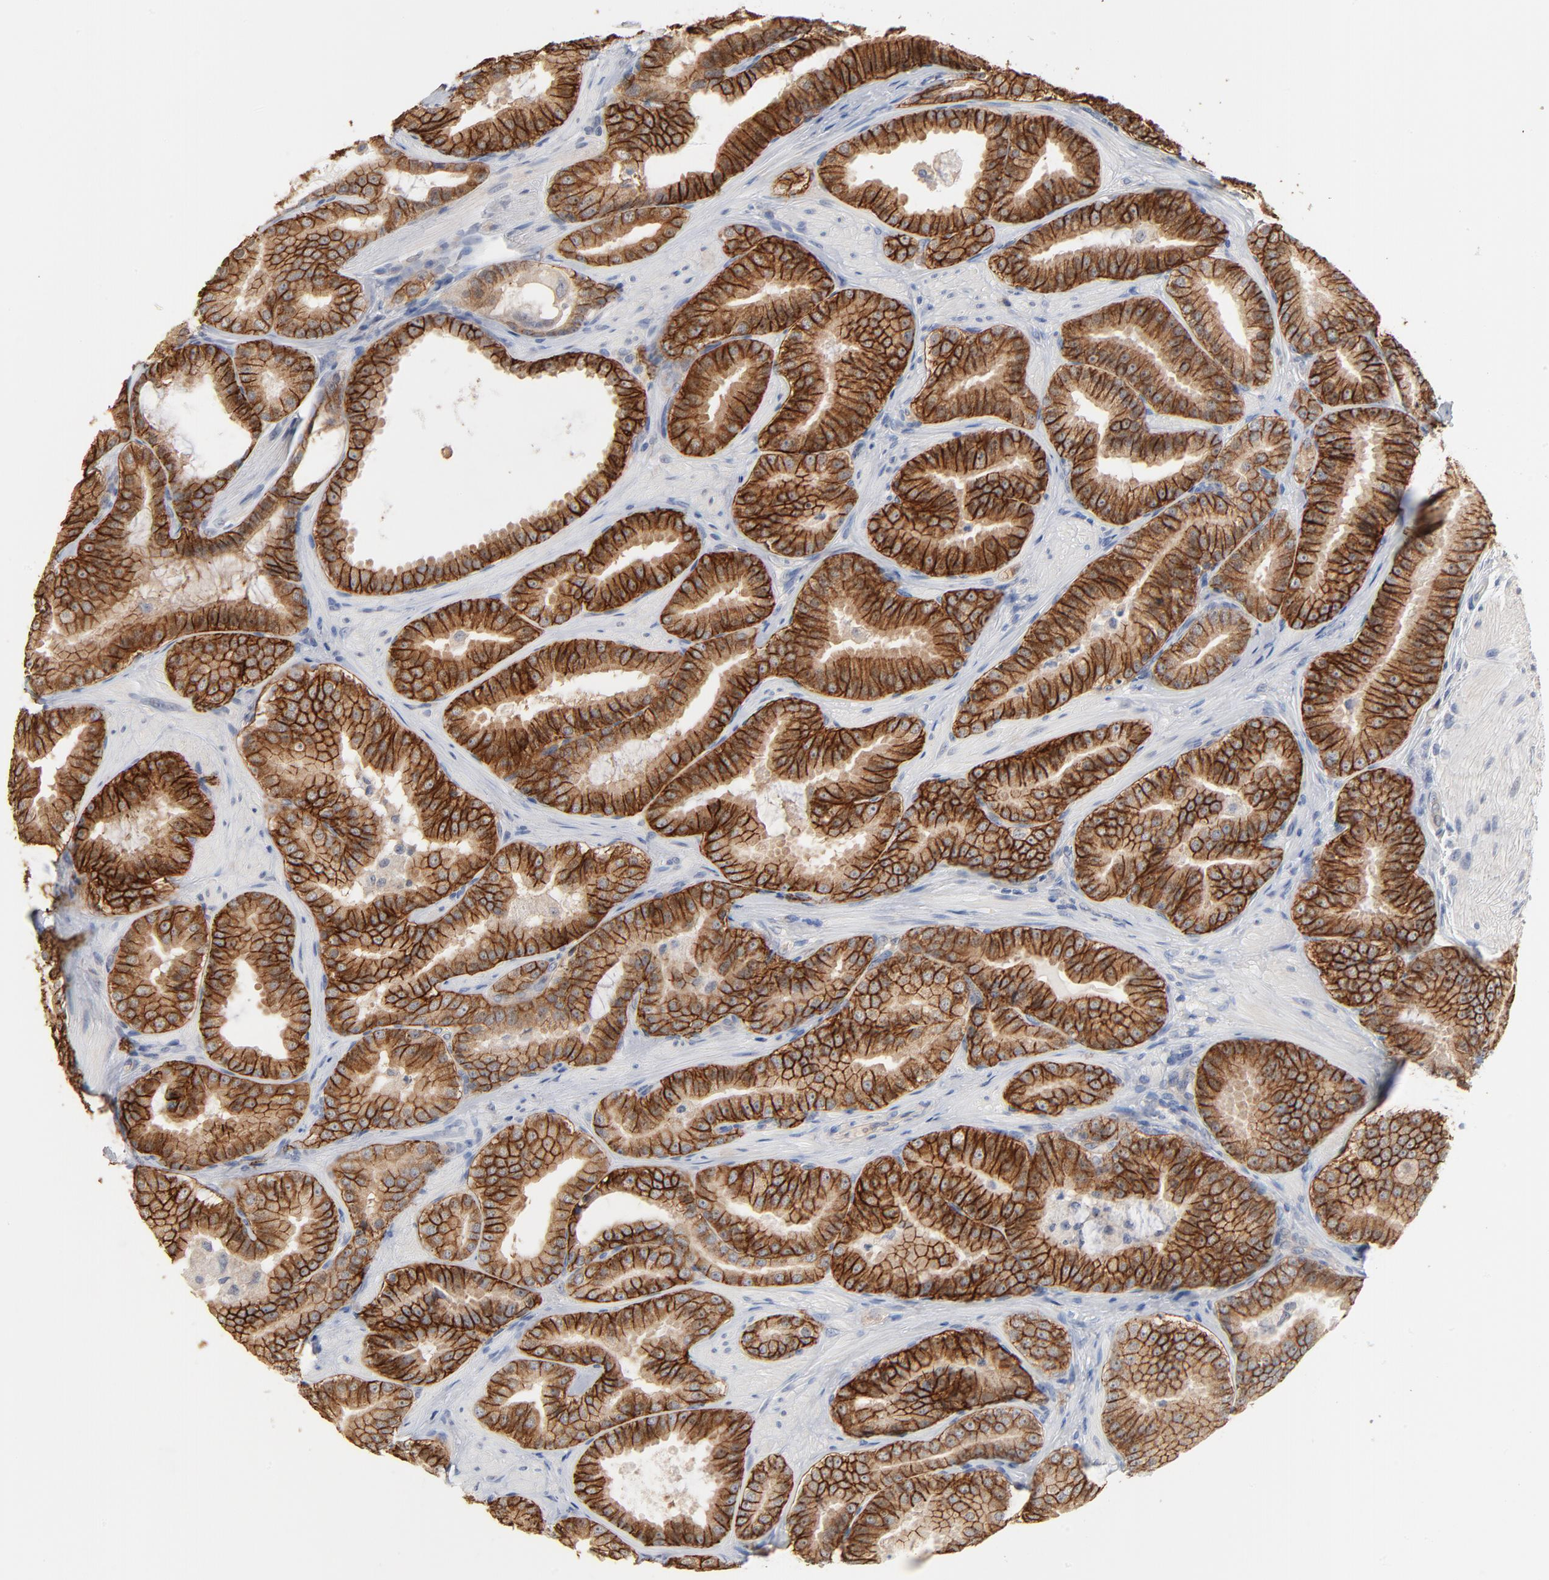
{"staining": {"intensity": "moderate", "quantity": ">75%", "location": "cytoplasmic/membranous"}, "tissue": "prostate cancer", "cell_type": "Tumor cells", "image_type": "cancer", "snomed": [{"axis": "morphology", "description": "Adenocarcinoma, Low grade"}, {"axis": "topography", "description": "Prostate"}], "caption": "Protein staining by immunohistochemistry shows moderate cytoplasmic/membranous staining in about >75% of tumor cells in prostate adenocarcinoma (low-grade). (Stains: DAB (3,3'-diaminobenzidine) in brown, nuclei in blue, Microscopy: brightfield microscopy at high magnification).", "gene": "EPCAM", "patient": {"sex": "male", "age": 59}}